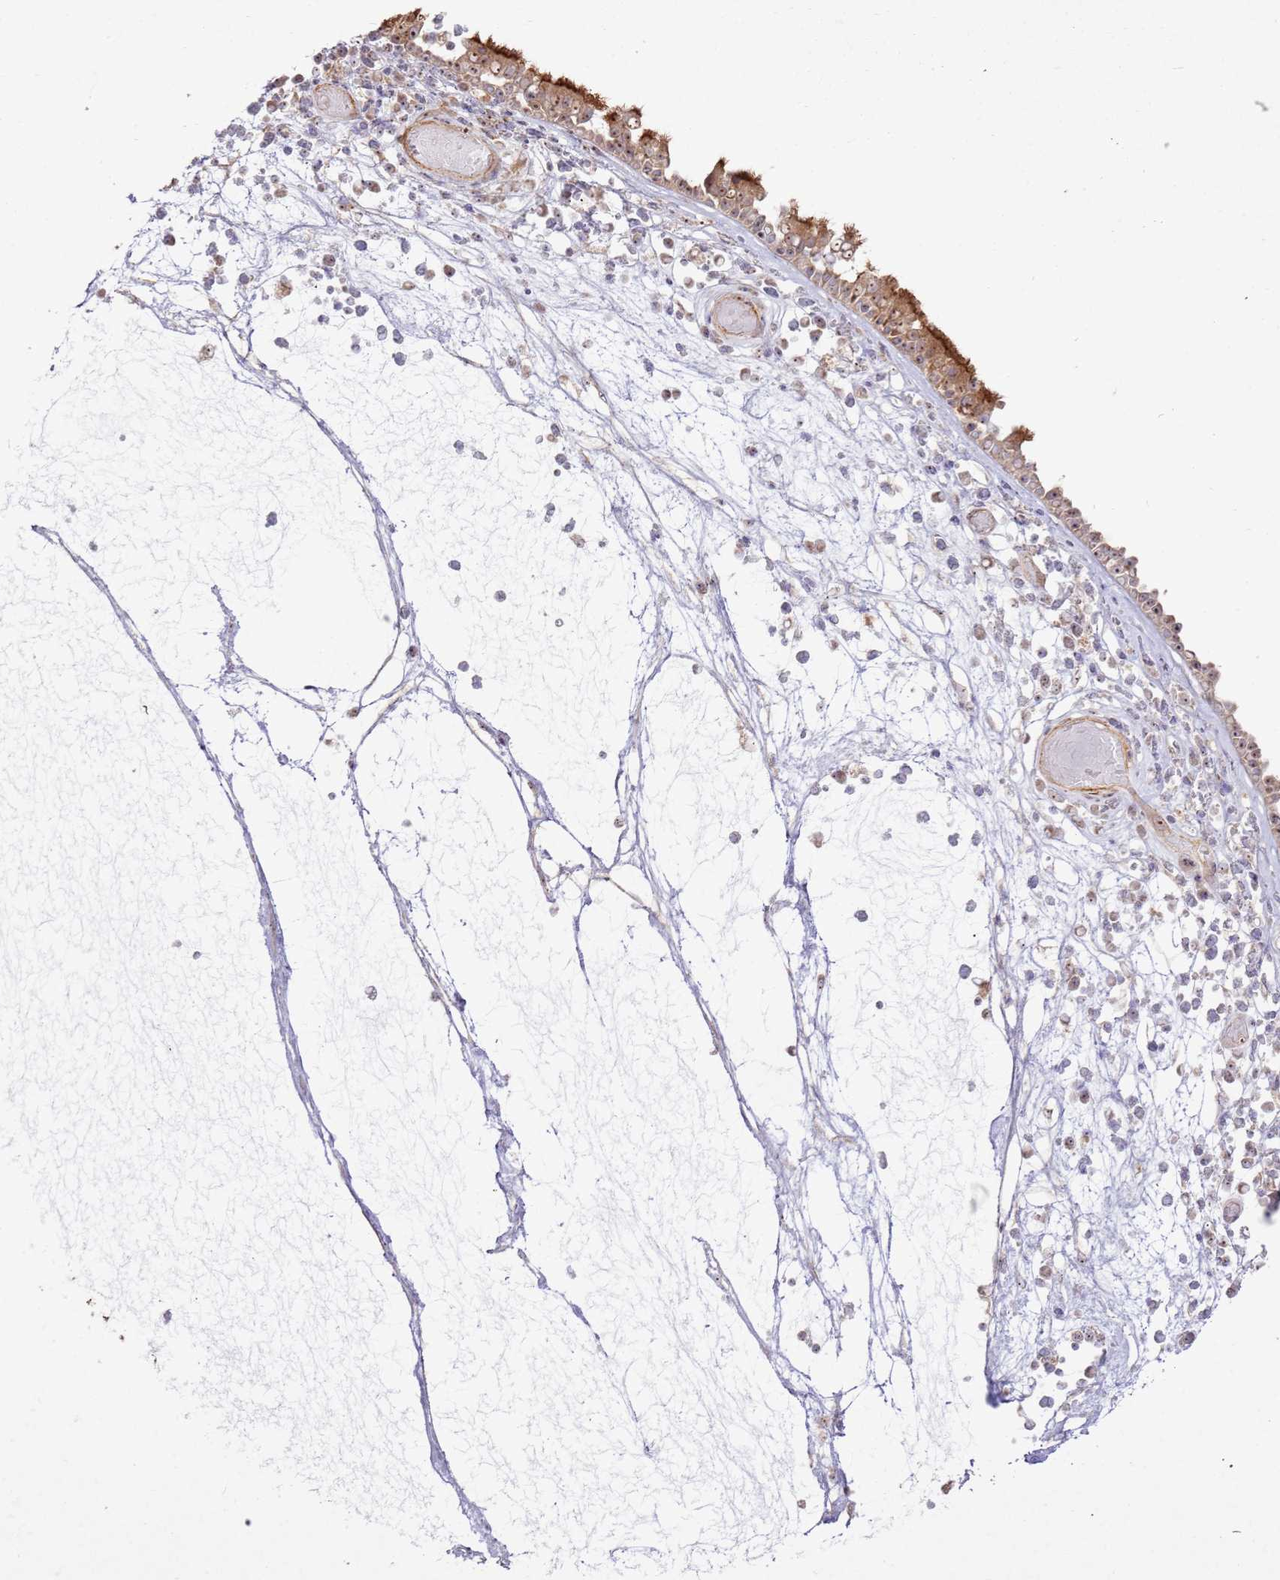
{"staining": {"intensity": "moderate", "quantity": ">75%", "location": "cytoplasmic/membranous,nuclear"}, "tissue": "nasopharynx", "cell_type": "Respiratory epithelial cells", "image_type": "normal", "snomed": [{"axis": "morphology", "description": "Normal tissue, NOS"}, {"axis": "morphology", "description": "Inflammation, NOS"}, {"axis": "topography", "description": "Nasopharynx"}], "caption": "Protein staining exhibits moderate cytoplasmic/membranous,nuclear expression in about >75% of respiratory epithelial cells in normal nasopharynx. Immunohistochemistry stains the protein of interest in brown and the nuclei are stained blue.", "gene": "CNPY1", "patient": {"sex": "male", "age": 70}}